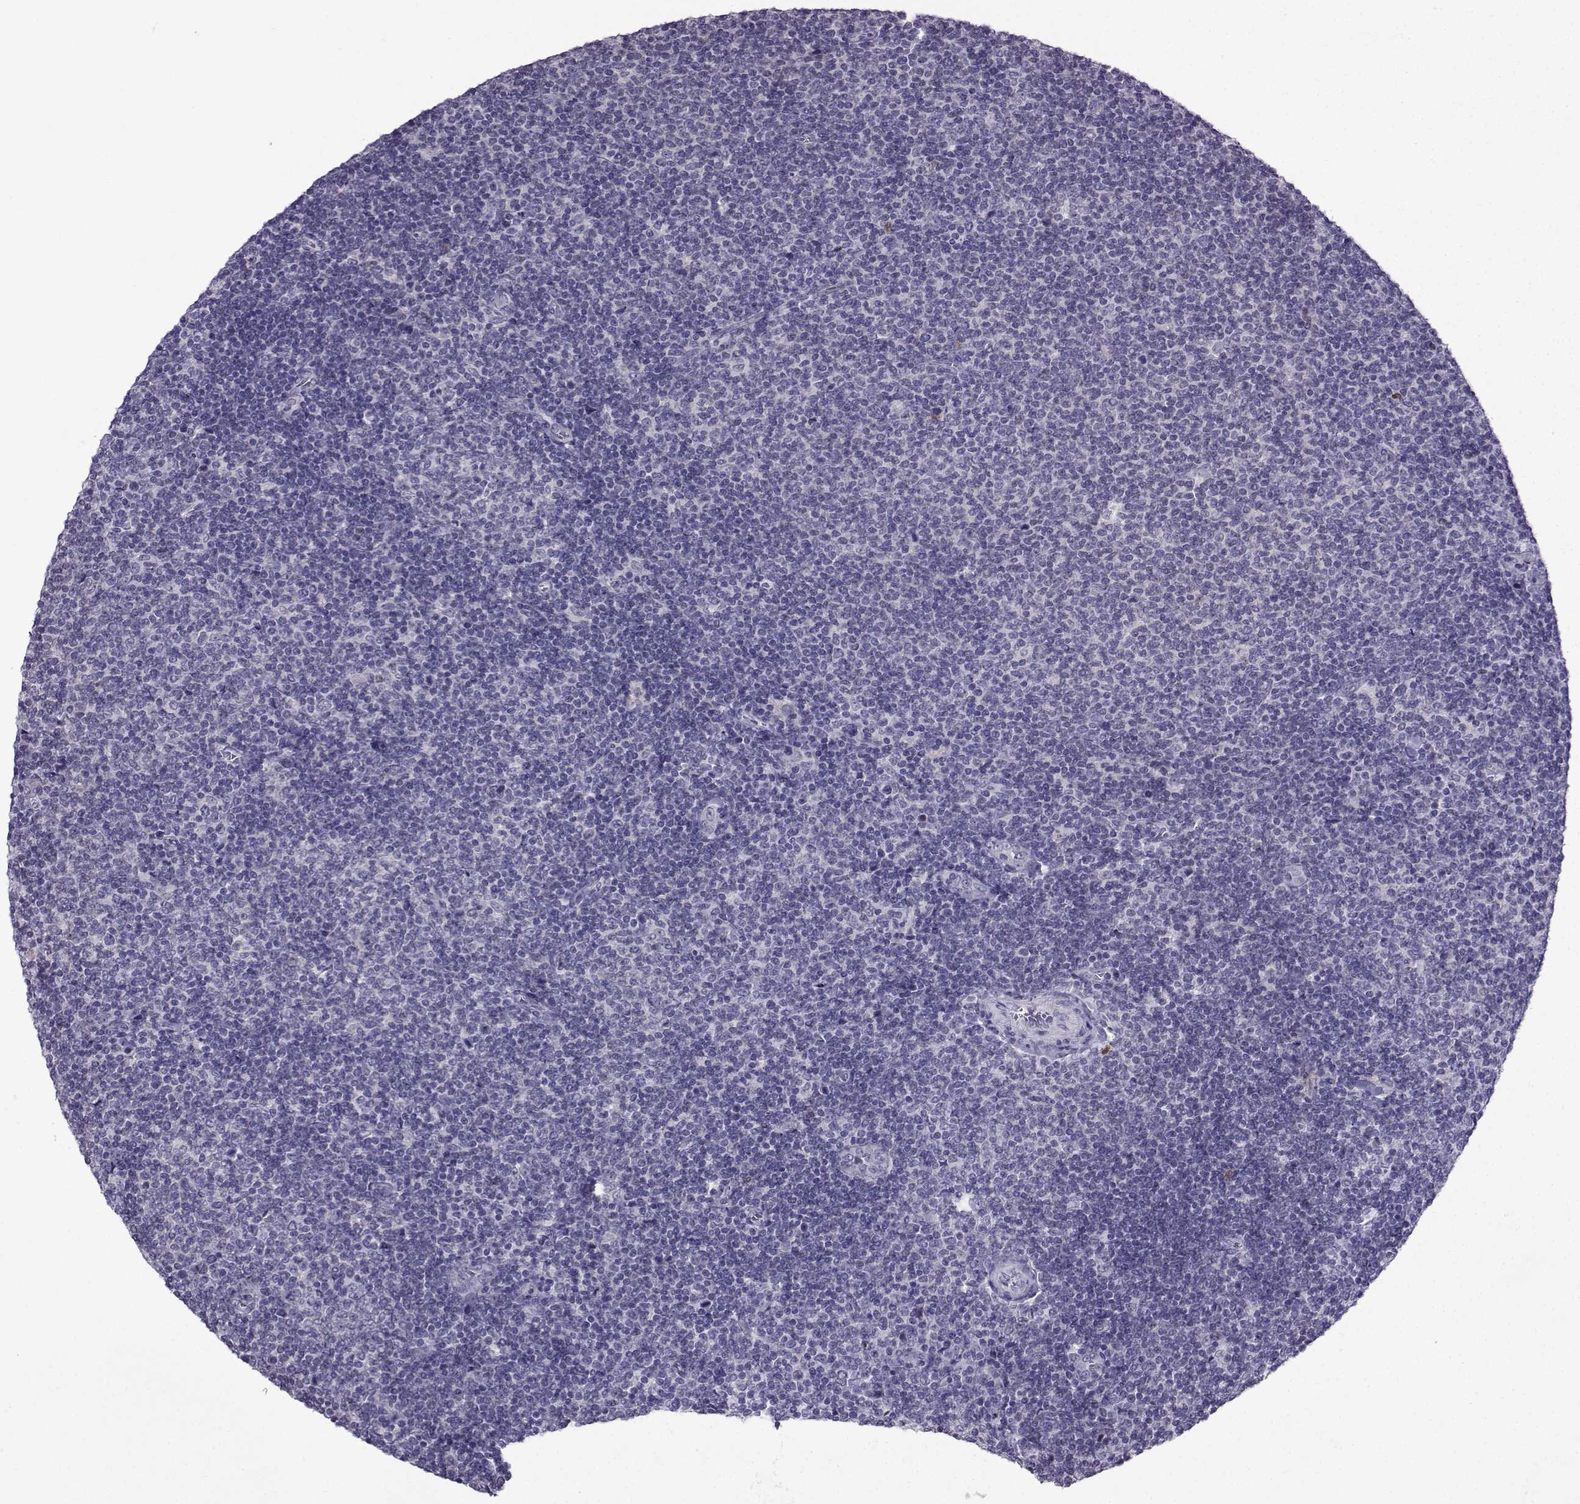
{"staining": {"intensity": "negative", "quantity": "none", "location": "none"}, "tissue": "lymphoma", "cell_type": "Tumor cells", "image_type": "cancer", "snomed": [{"axis": "morphology", "description": "Malignant lymphoma, non-Hodgkin's type, Low grade"}, {"axis": "topography", "description": "Lymph node"}], "caption": "The photomicrograph displays no significant staining in tumor cells of malignant lymphoma, non-Hodgkin's type (low-grade).", "gene": "CRYBB1", "patient": {"sex": "male", "age": 52}}